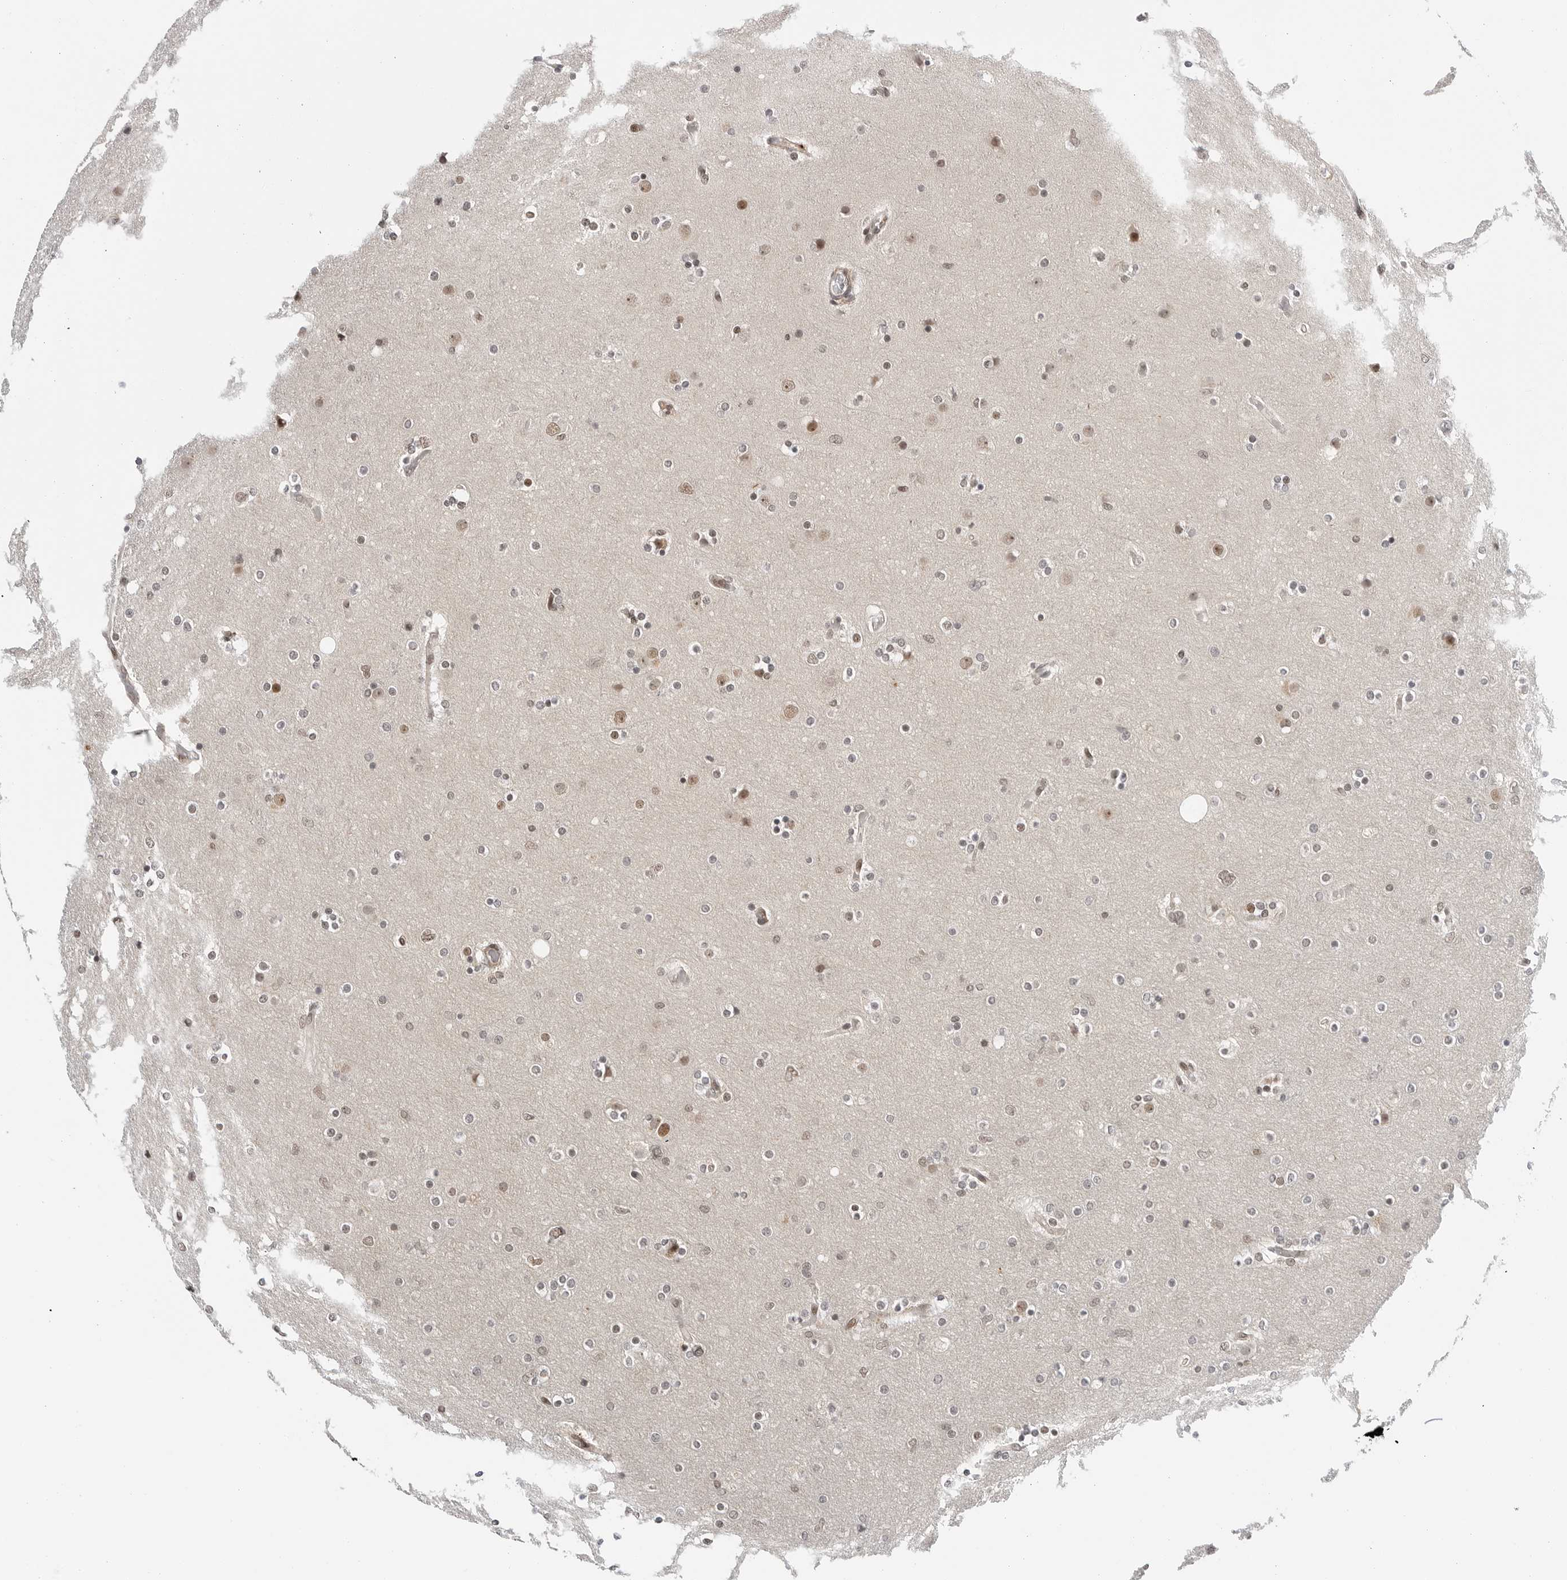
{"staining": {"intensity": "weak", "quantity": "25%-75%", "location": "nuclear"}, "tissue": "glioma", "cell_type": "Tumor cells", "image_type": "cancer", "snomed": [{"axis": "morphology", "description": "Glioma, malignant, High grade"}, {"axis": "topography", "description": "Cerebral cortex"}], "caption": "Human glioma stained with a protein marker displays weak staining in tumor cells.", "gene": "C8orf33", "patient": {"sex": "female", "age": 36}}